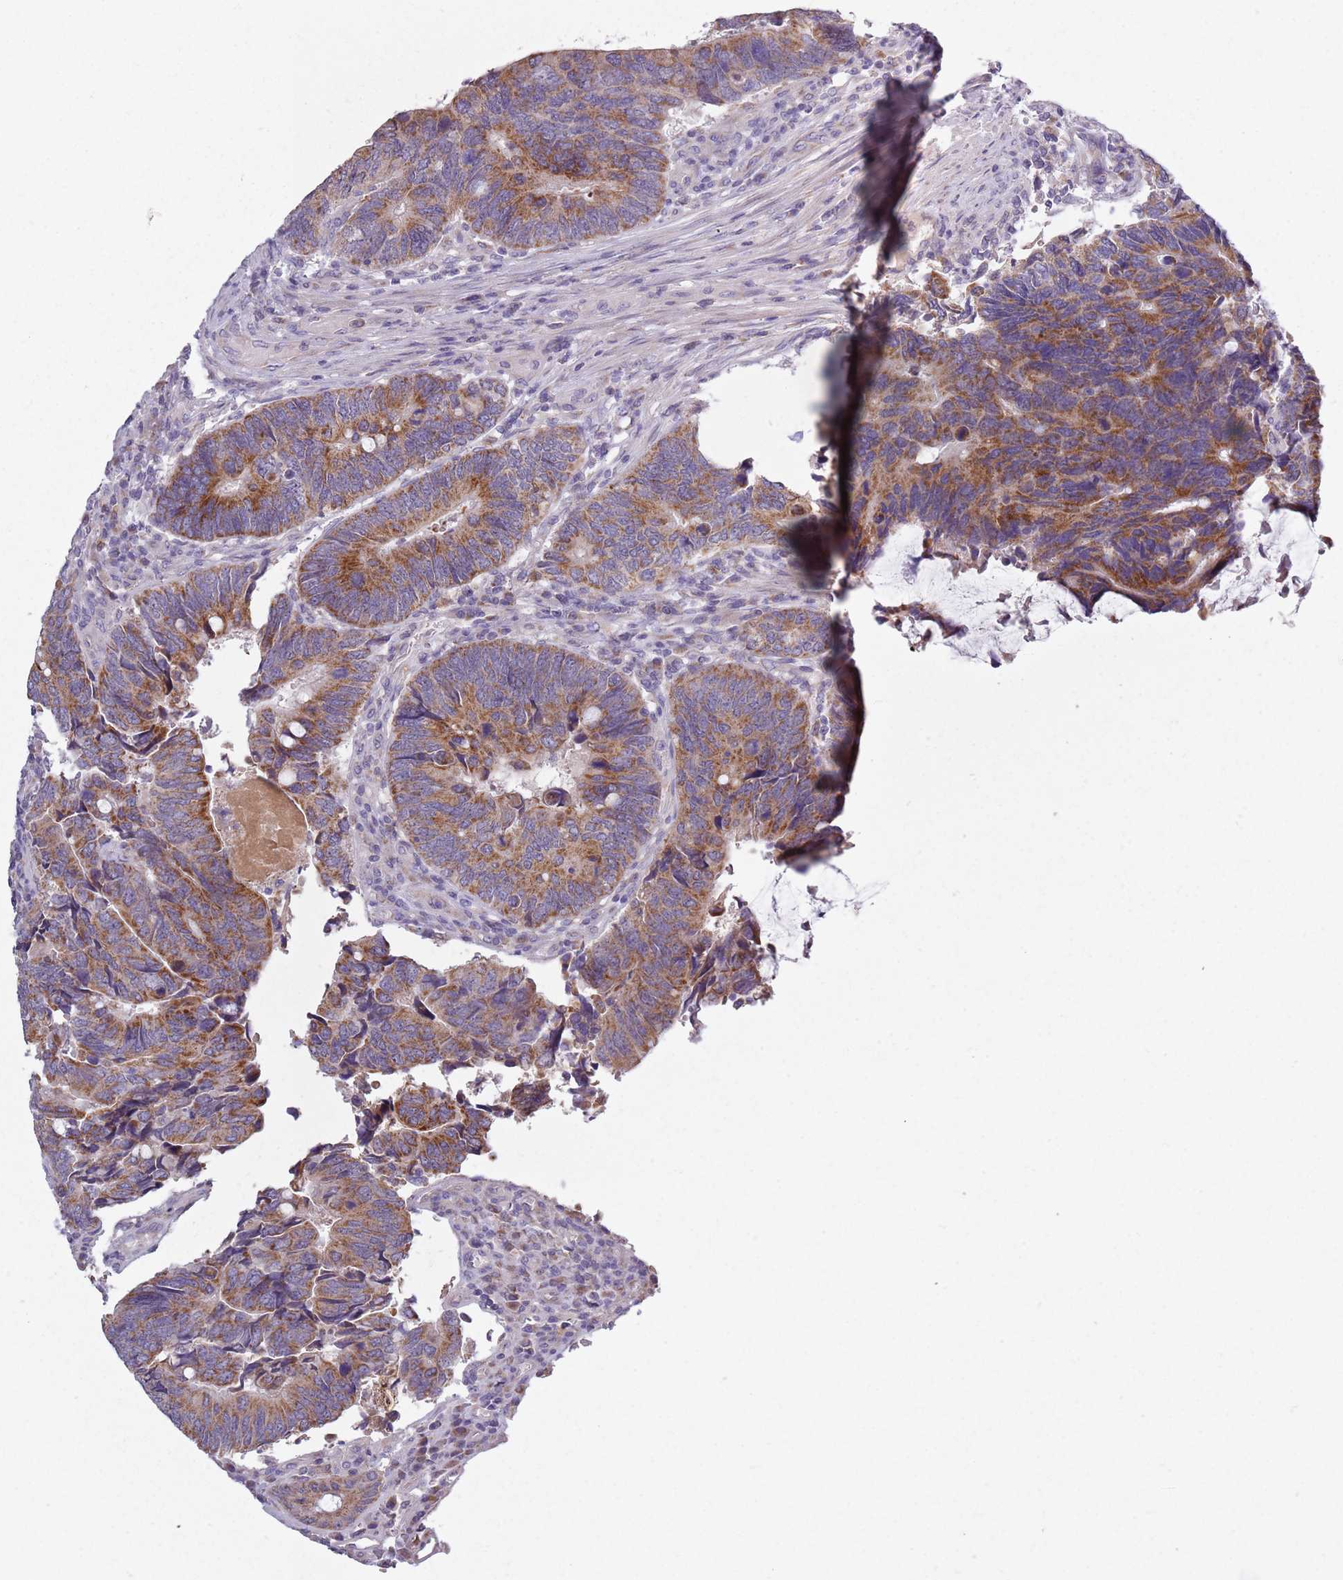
{"staining": {"intensity": "moderate", "quantity": ">75%", "location": "cytoplasmic/membranous"}, "tissue": "colorectal cancer", "cell_type": "Tumor cells", "image_type": "cancer", "snomed": [{"axis": "morphology", "description": "Adenocarcinoma, NOS"}, {"axis": "topography", "description": "Colon"}], "caption": "Immunohistochemical staining of human adenocarcinoma (colorectal) demonstrates medium levels of moderate cytoplasmic/membranous protein staining in approximately >75% of tumor cells. (DAB IHC with brightfield microscopy, high magnification).", "gene": "COQ5", "patient": {"sex": "male", "age": 87}}